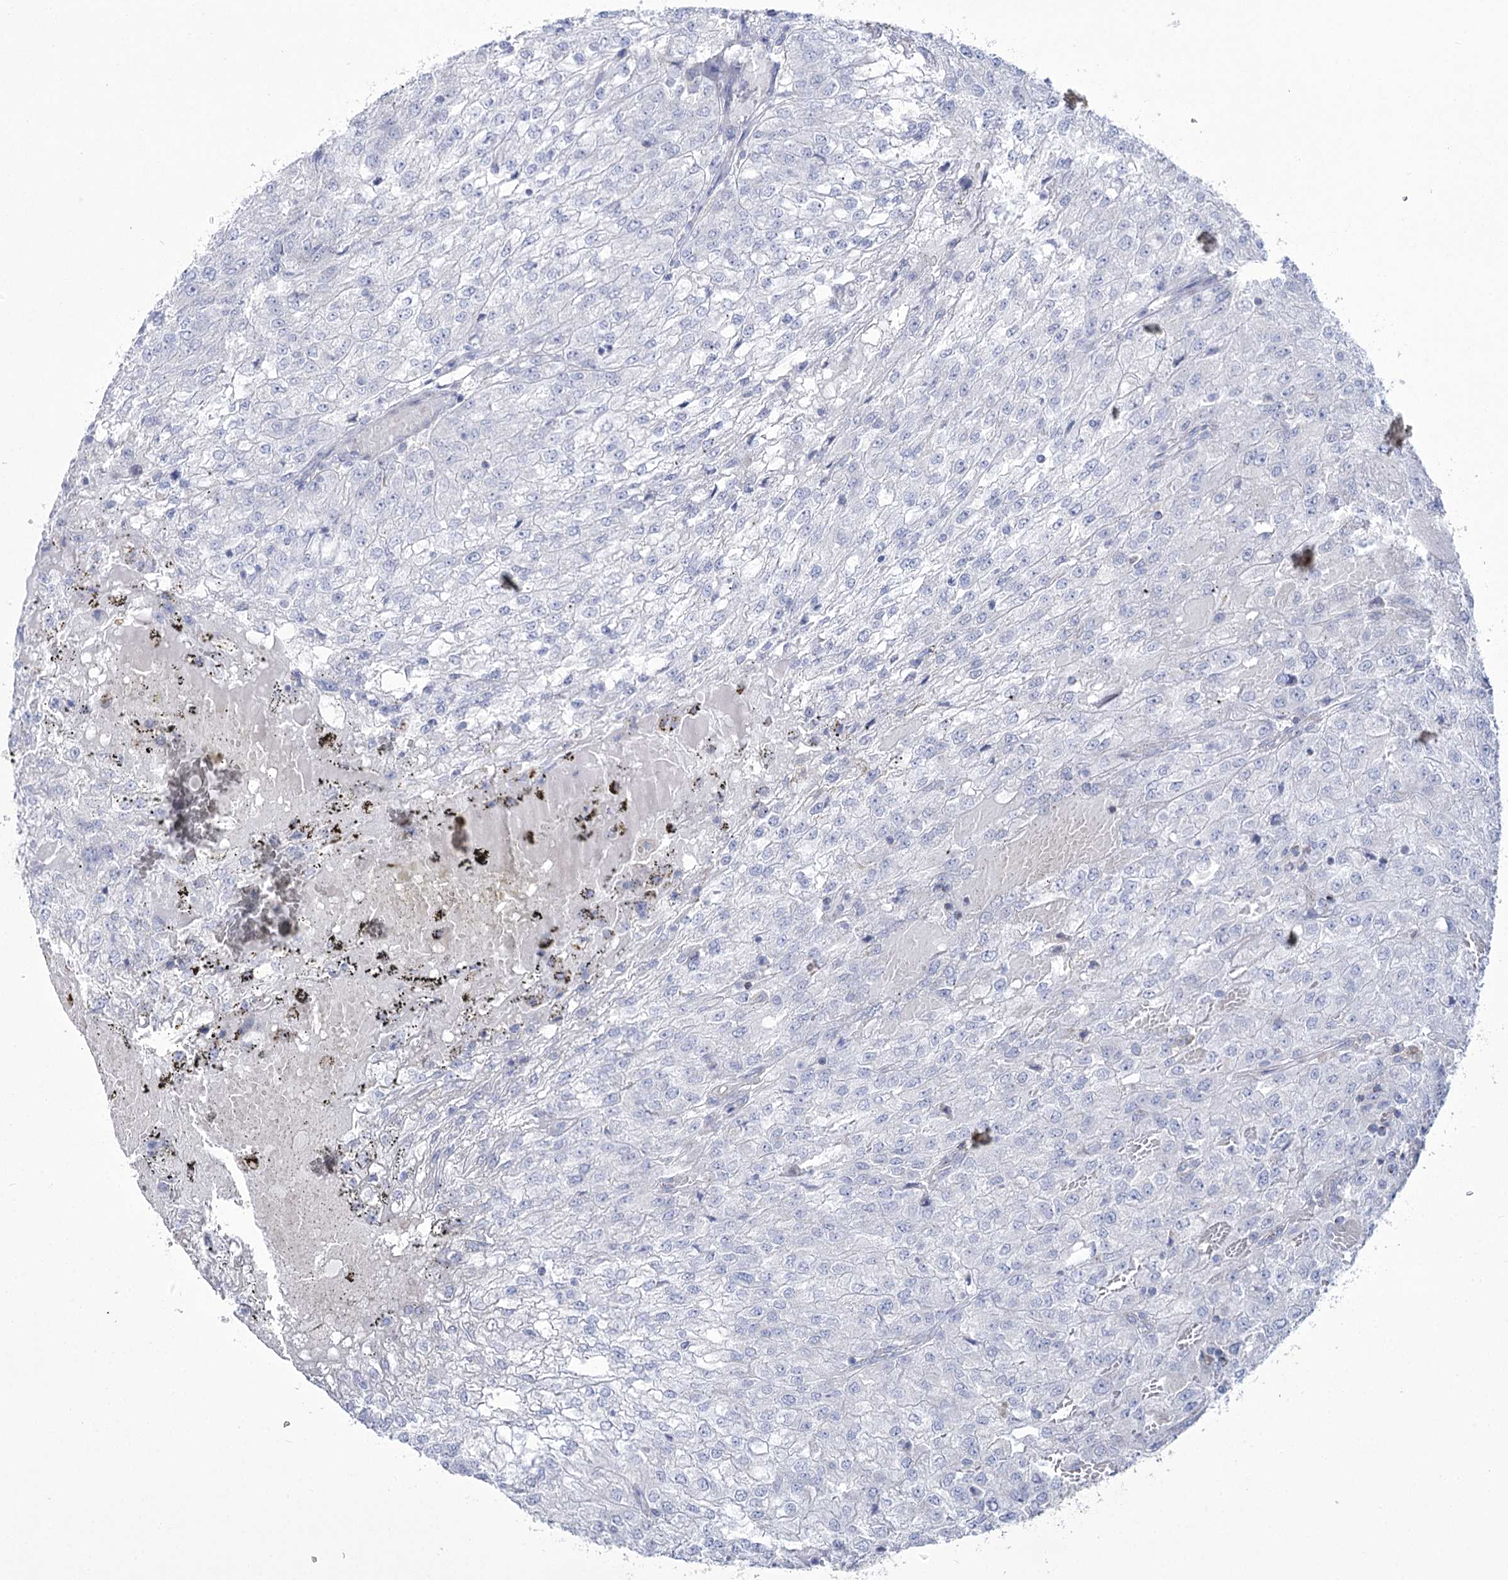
{"staining": {"intensity": "negative", "quantity": "none", "location": "none"}, "tissue": "renal cancer", "cell_type": "Tumor cells", "image_type": "cancer", "snomed": [{"axis": "morphology", "description": "Adenocarcinoma, NOS"}, {"axis": "topography", "description": "Kidney"}], "caption": "This is an immunohistochemistry (IHC) histopathology image of renal cancer (adenocarcinoma). There is no staining in tumor cells.", "gene": "PDHB", "patient": {"sex": "female", "age": 54}}